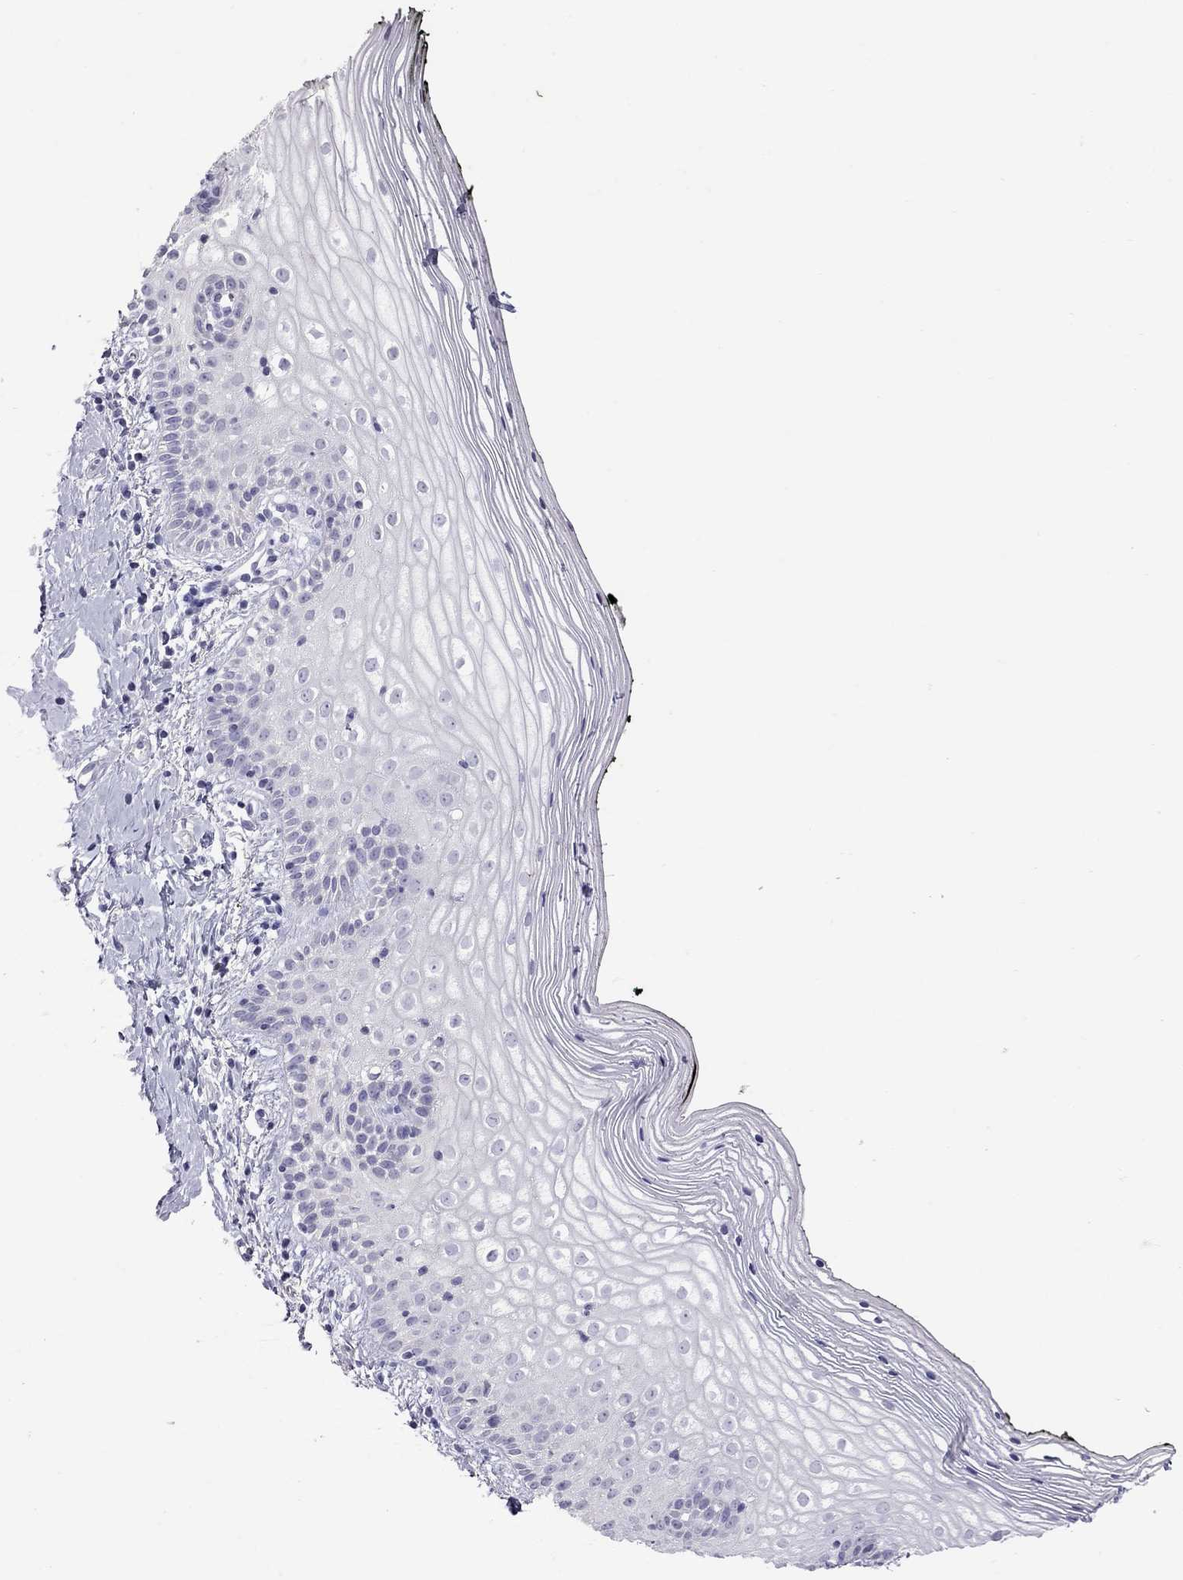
{"staining": {"intensity": "negative", "quantity": "none", "location": "none"}, "tissue": "vagina", "cell_type": "Squamous epithelial cells", "image_type": "normal", "snomed": [{"axis": "morphology", "description": "Normal tissue, NOS"}, {"axis": "topography", "description": "Vagina"}], "caption": "Immunohistochemistry micrograph of benign human vagina stained for a protein (brown), which displays no staining in squamous epithelial cells.", "gene": "MUC16", "patient": {"sex": "female", "age": 47}}